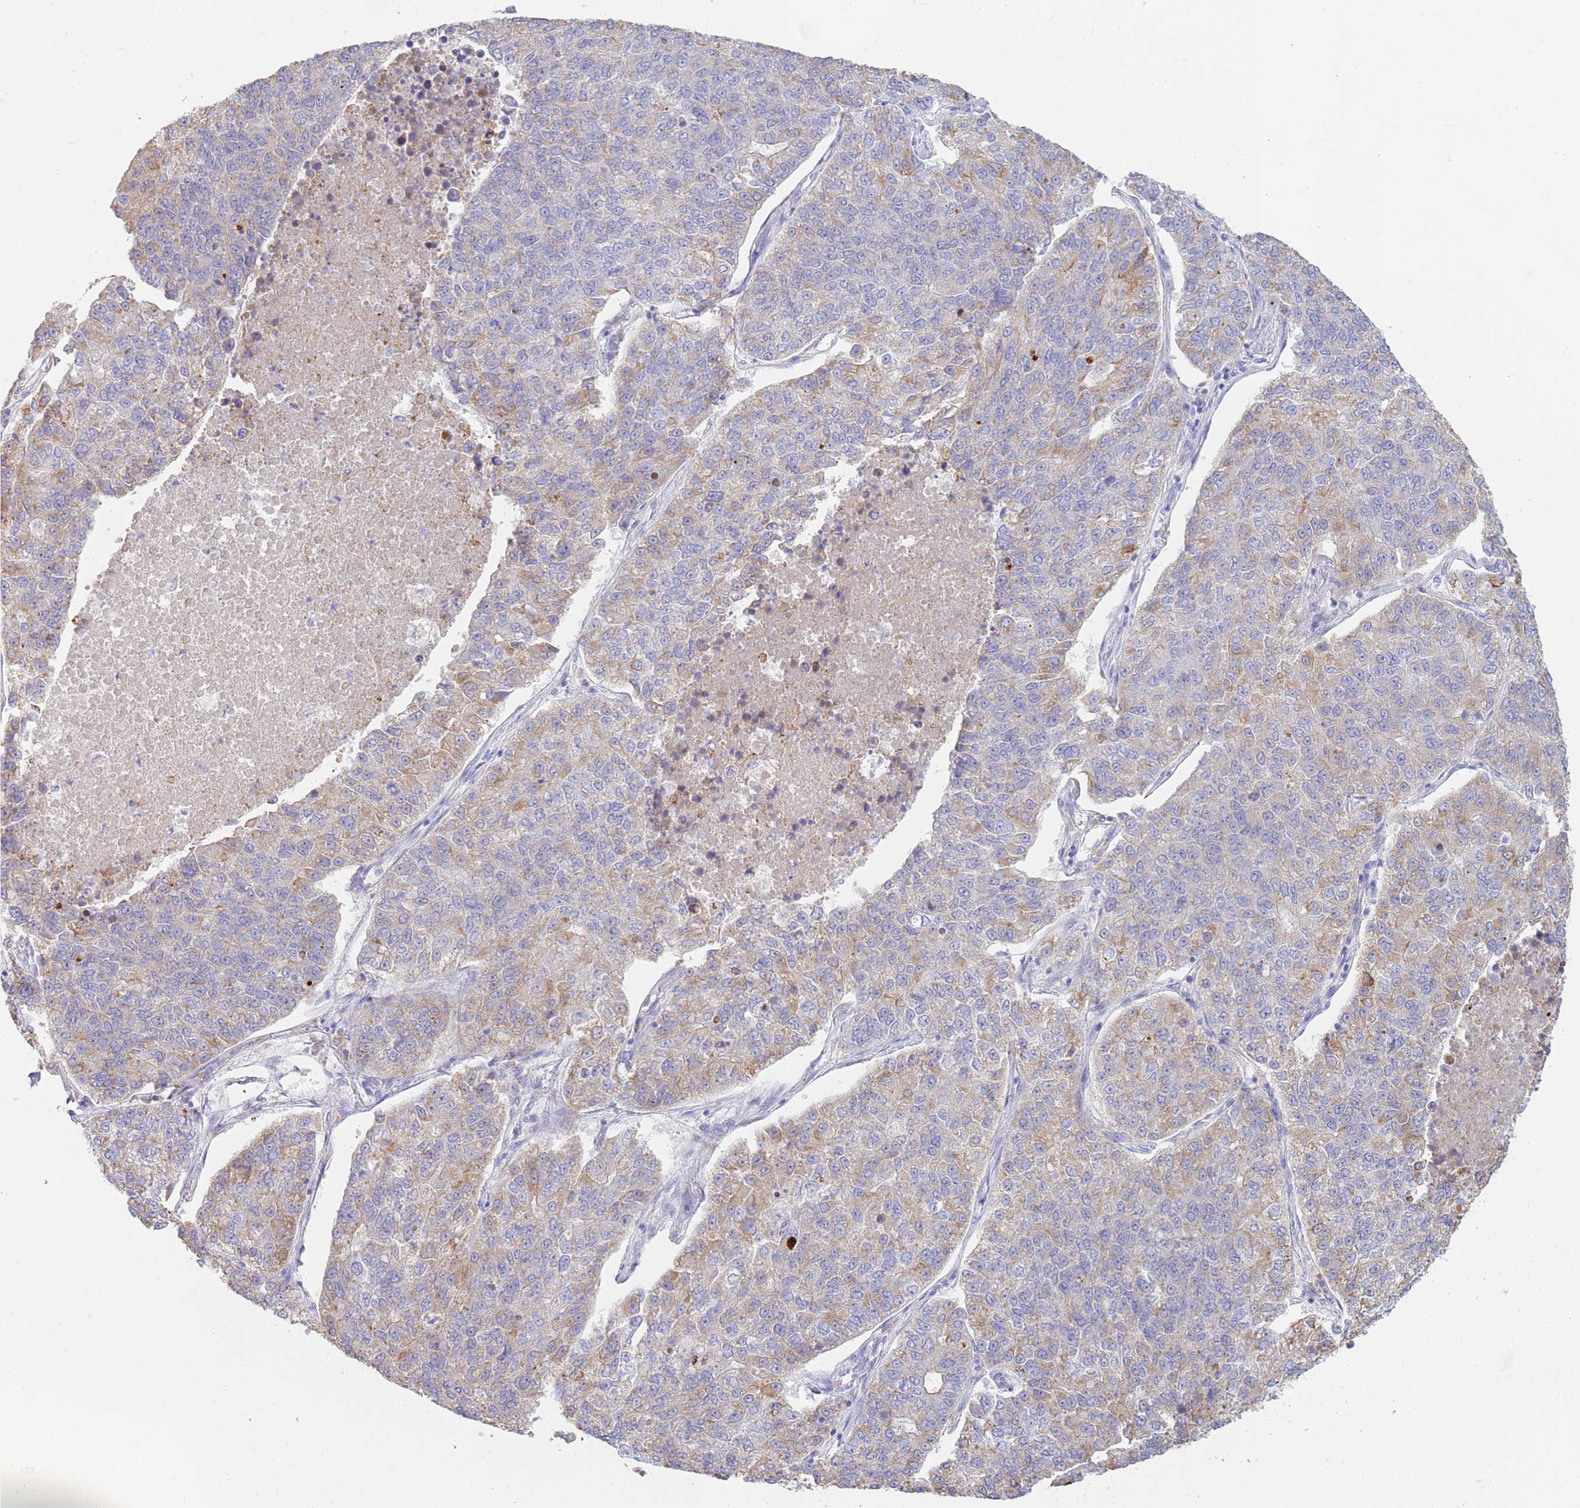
{"staining": {"intensity": "weak", "quantity": "25%-75%", "location": "cytoplasmic/membranous"}, "tissue": "lung cancer", "cell_type": "Tumor cells", "image_type": "cancer", "snomed": [{"axis": "morphology", "description": "Adenocarcinoma, NOS"}, {"axis": "topography", "description": "Lung"}], "caption": "This image displays lung cancer (adenocarcinoma) stained with immunohistochemistry (IHC) to label a protein in brown. The cytoplasmic/membranous of tumor cells show weak positivity for the protein. Nuclei are counter-stained blue.", "gene": "CCDC149", "patient": {"sex": "male", "age": 49}}